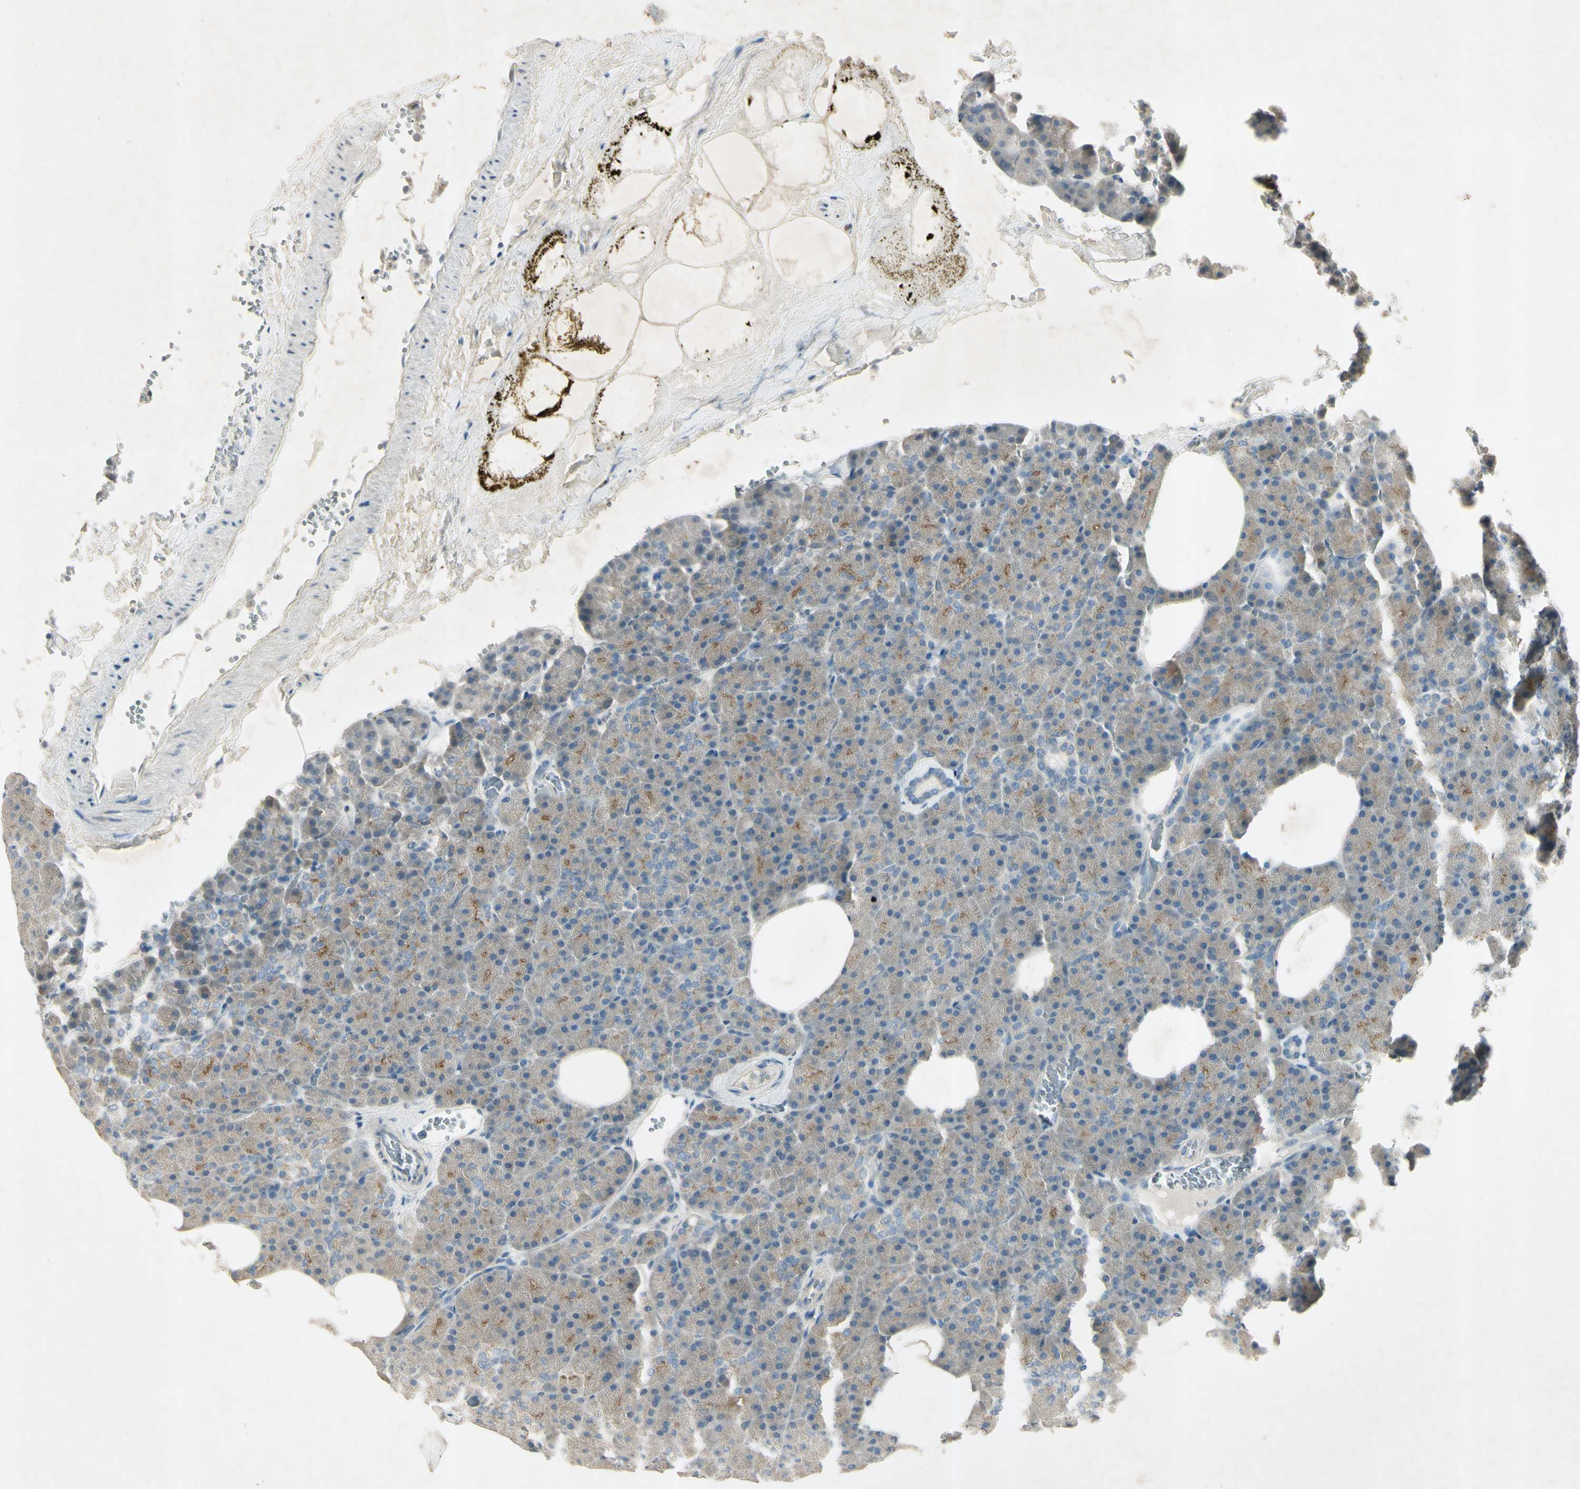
{"staining": {"intensity": "moderate", "quantity": "25%-75%", "location": "cytoplasmic/membranous"}, "tissue": "pancreas", "cell_type": "Exocrine glandular cells", "image_type": "normal", "snomed": [{"axis": "morphology", "description": "Normal tissue, NOS"}, {"axis": "topography", "description": "Pancreas"}], "caption": "Immunohistochemistry (DAB (3,3'-diaminobenzidine)) staining of benign human pancreas shows moderate cytoplasmic/membranous protein expression in about 25%-75% of exocrine glandular cells.", "gene": "AATK", "patient": {"sex": "female", "age": 35}}